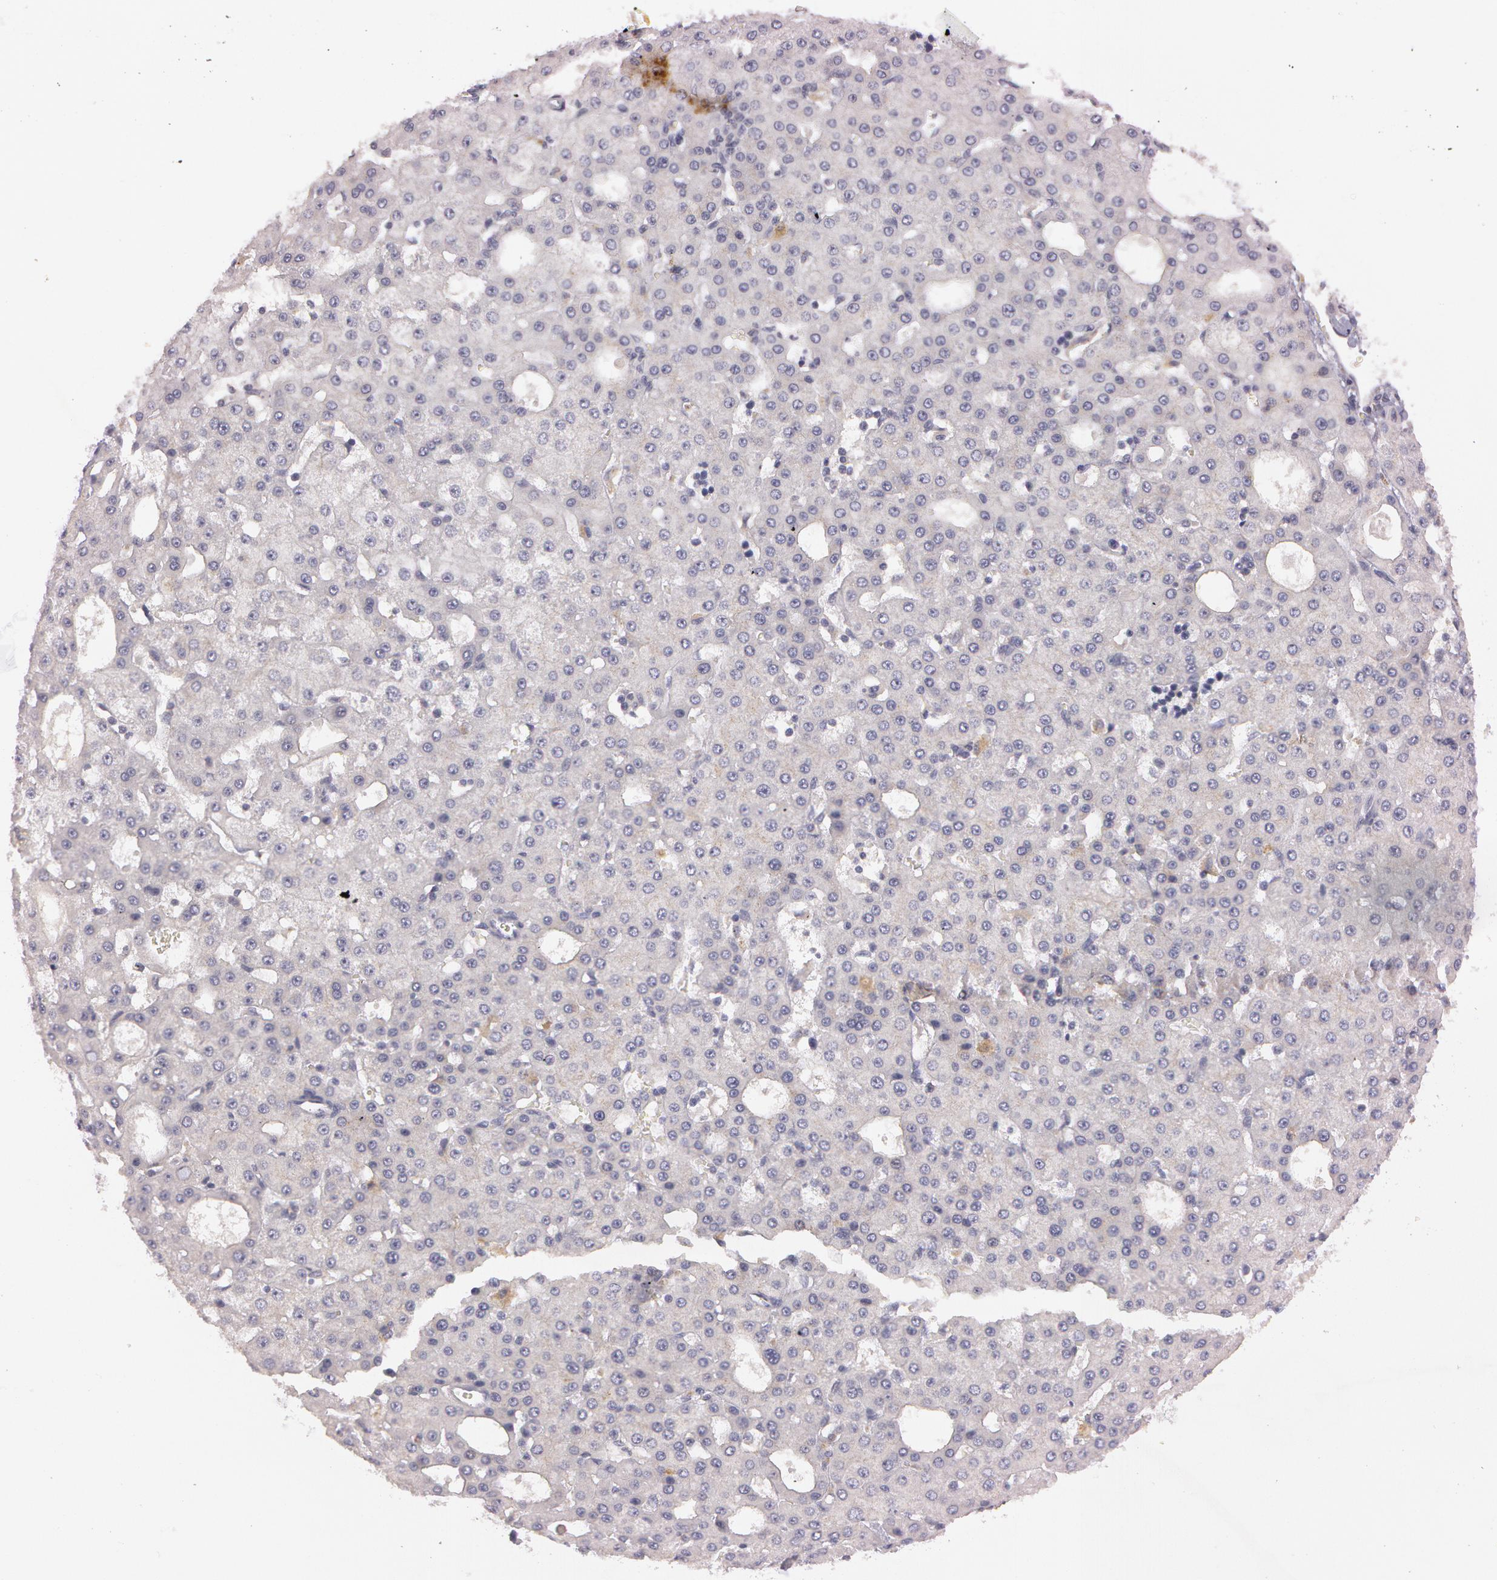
{"staining": {"intensity": "negative", "quantity": "none", "location": "none"}, "tissue": "liver cancer", "cell_type": "Tumor cells", "image_type": "cancer", "snomed": [{"axis": "morphology", "description": "Carcinoma, Hepatocellular, NOS"}, {"axis": "topography", "description": "Liver"}], "caption": "IHC photomicrograph of neoplastic tissue: liver hepatocellular carcinoma stained with DAB (3,3'-diaminobenzidine) reveals no significant protein positivity in tumor cells.", "gene": "MXRA5", "patient": {"sex": "male", "age": 47}}